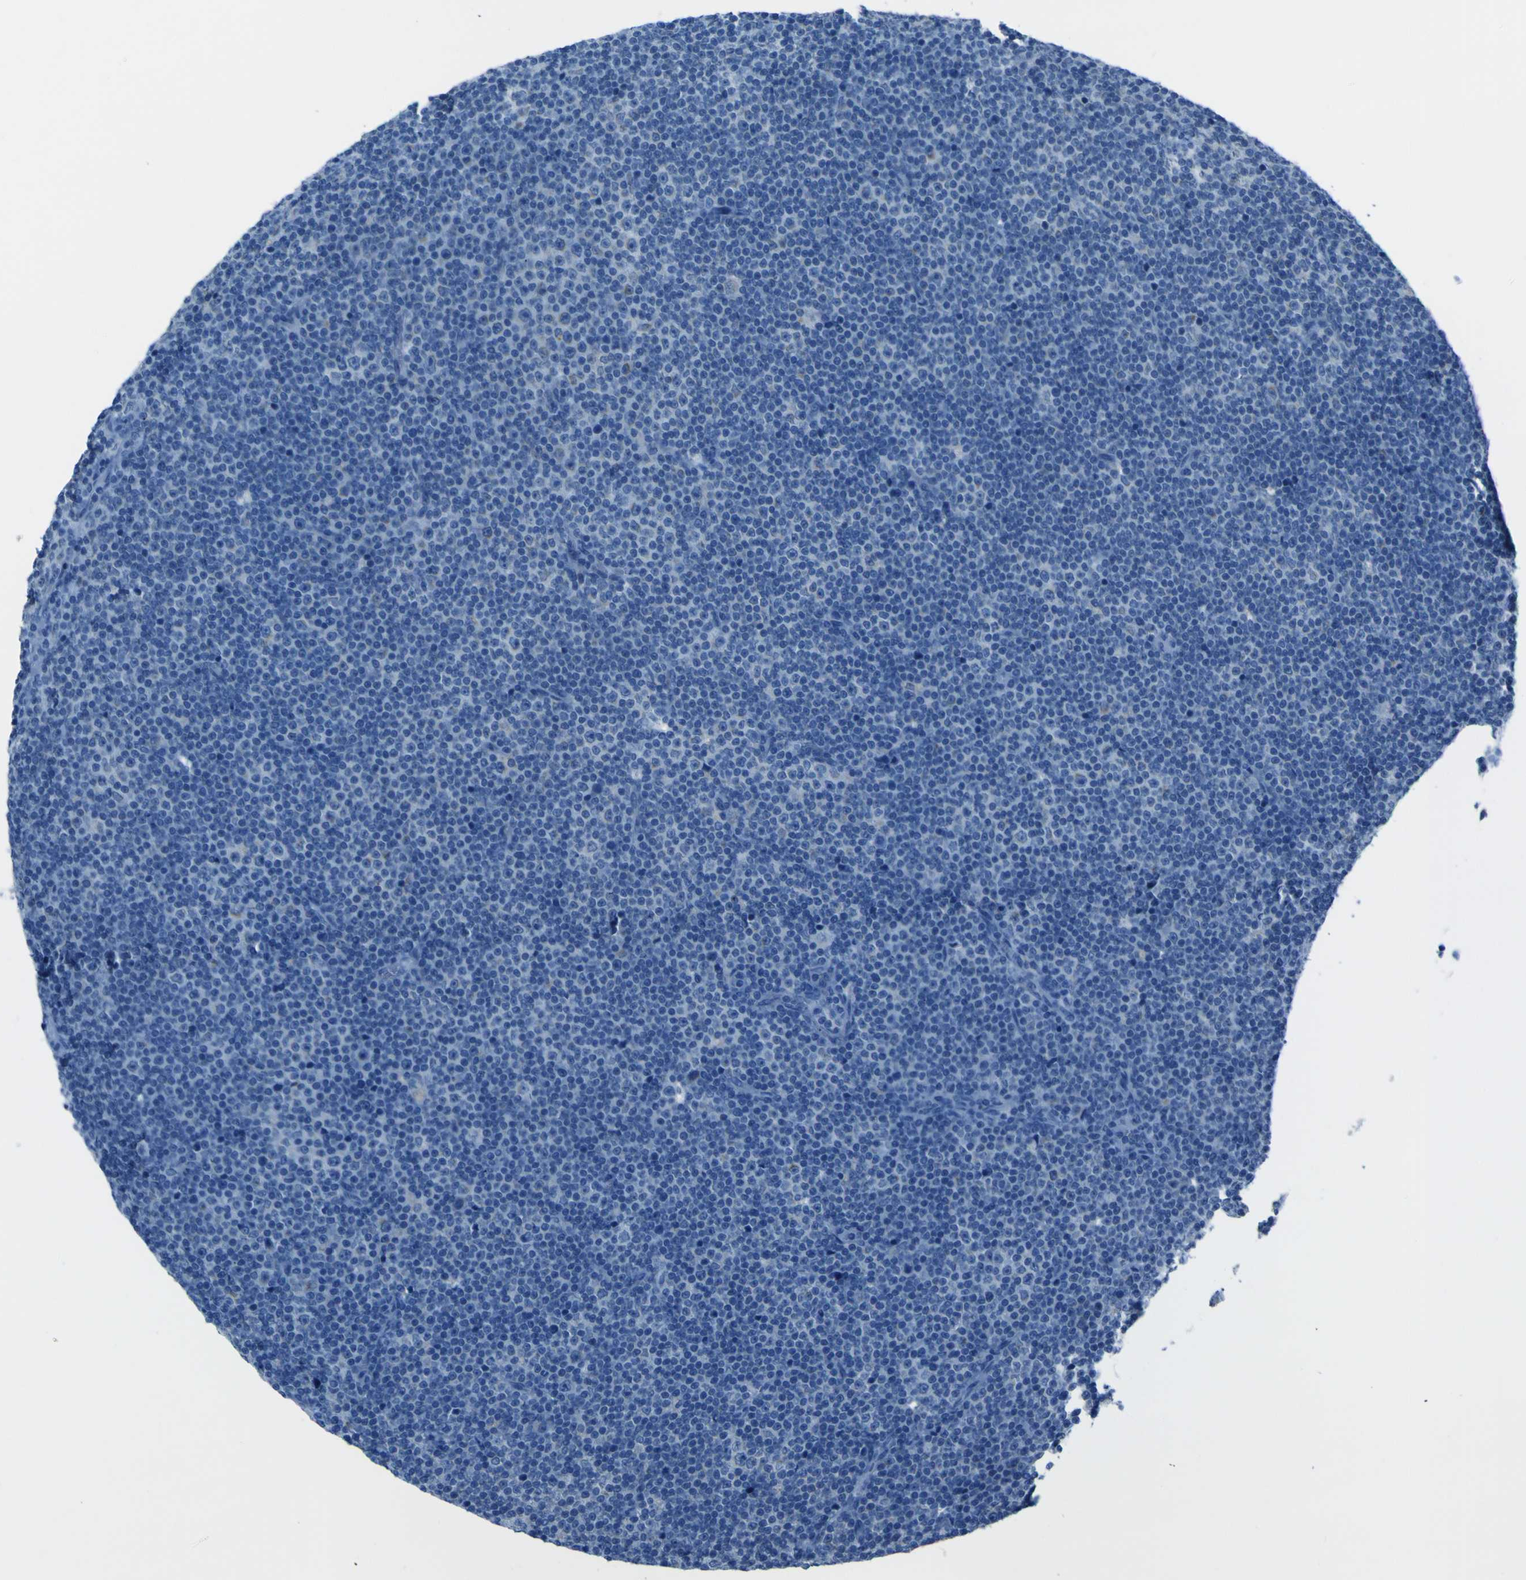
{"staining": {"intensity": "negative", "quantity": "none", "location": "none"}, "tissue": "lymphoma", "cell_type": "Tumor cells", "image_type": "cancer", "snomed": [{"axis": "morphology", "description": "Malignant lymphoma, non-Hodgkin's type, Low grade"}, {"axis": "topography", "description": "Lymph node"}], "caption": "Protein analysis of lymphoma shows no significant staining in tumor cells.", "gene": "ACSL1", "patient": {"sex": "female", "age": 67}}